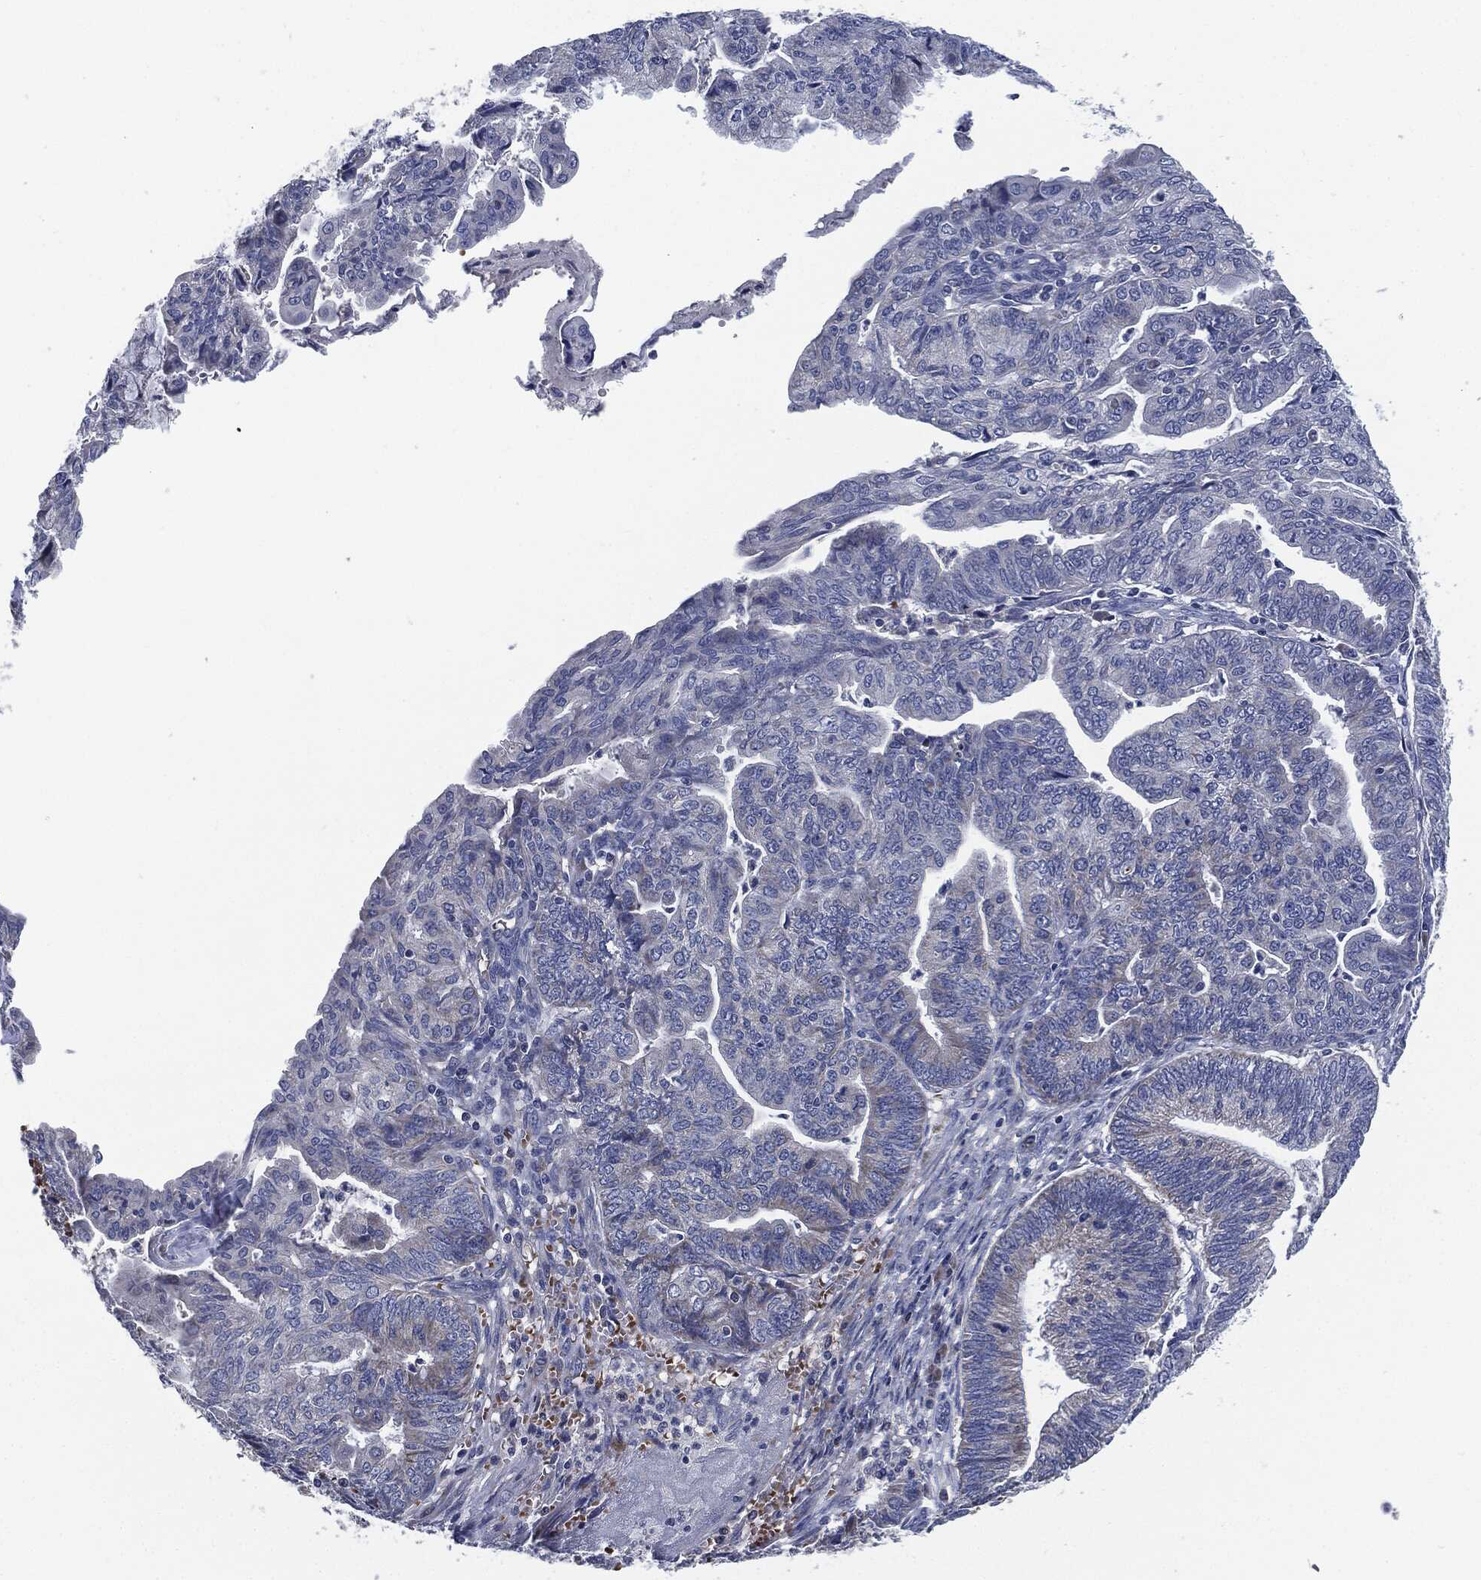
{"staining": {"intensity": "weak", "quantity": "<25%", "location": "cytoplasmic/membranous"}, "tissue": "endometrial cancer", "cell_type": "Tumor cells", "image_type": "cancer", "snomed": [{"axis": "morphology", "description": "Adenocarcinoma, NOS"}, {"axis": "topography", "description": "Endometrium"}], "caption": "Micrograph shows no significant protein positivity in tumor cells of endometrial cancer.", "gene": "SIGLEC9", "patient": {"sex": "female", "age": 82}}